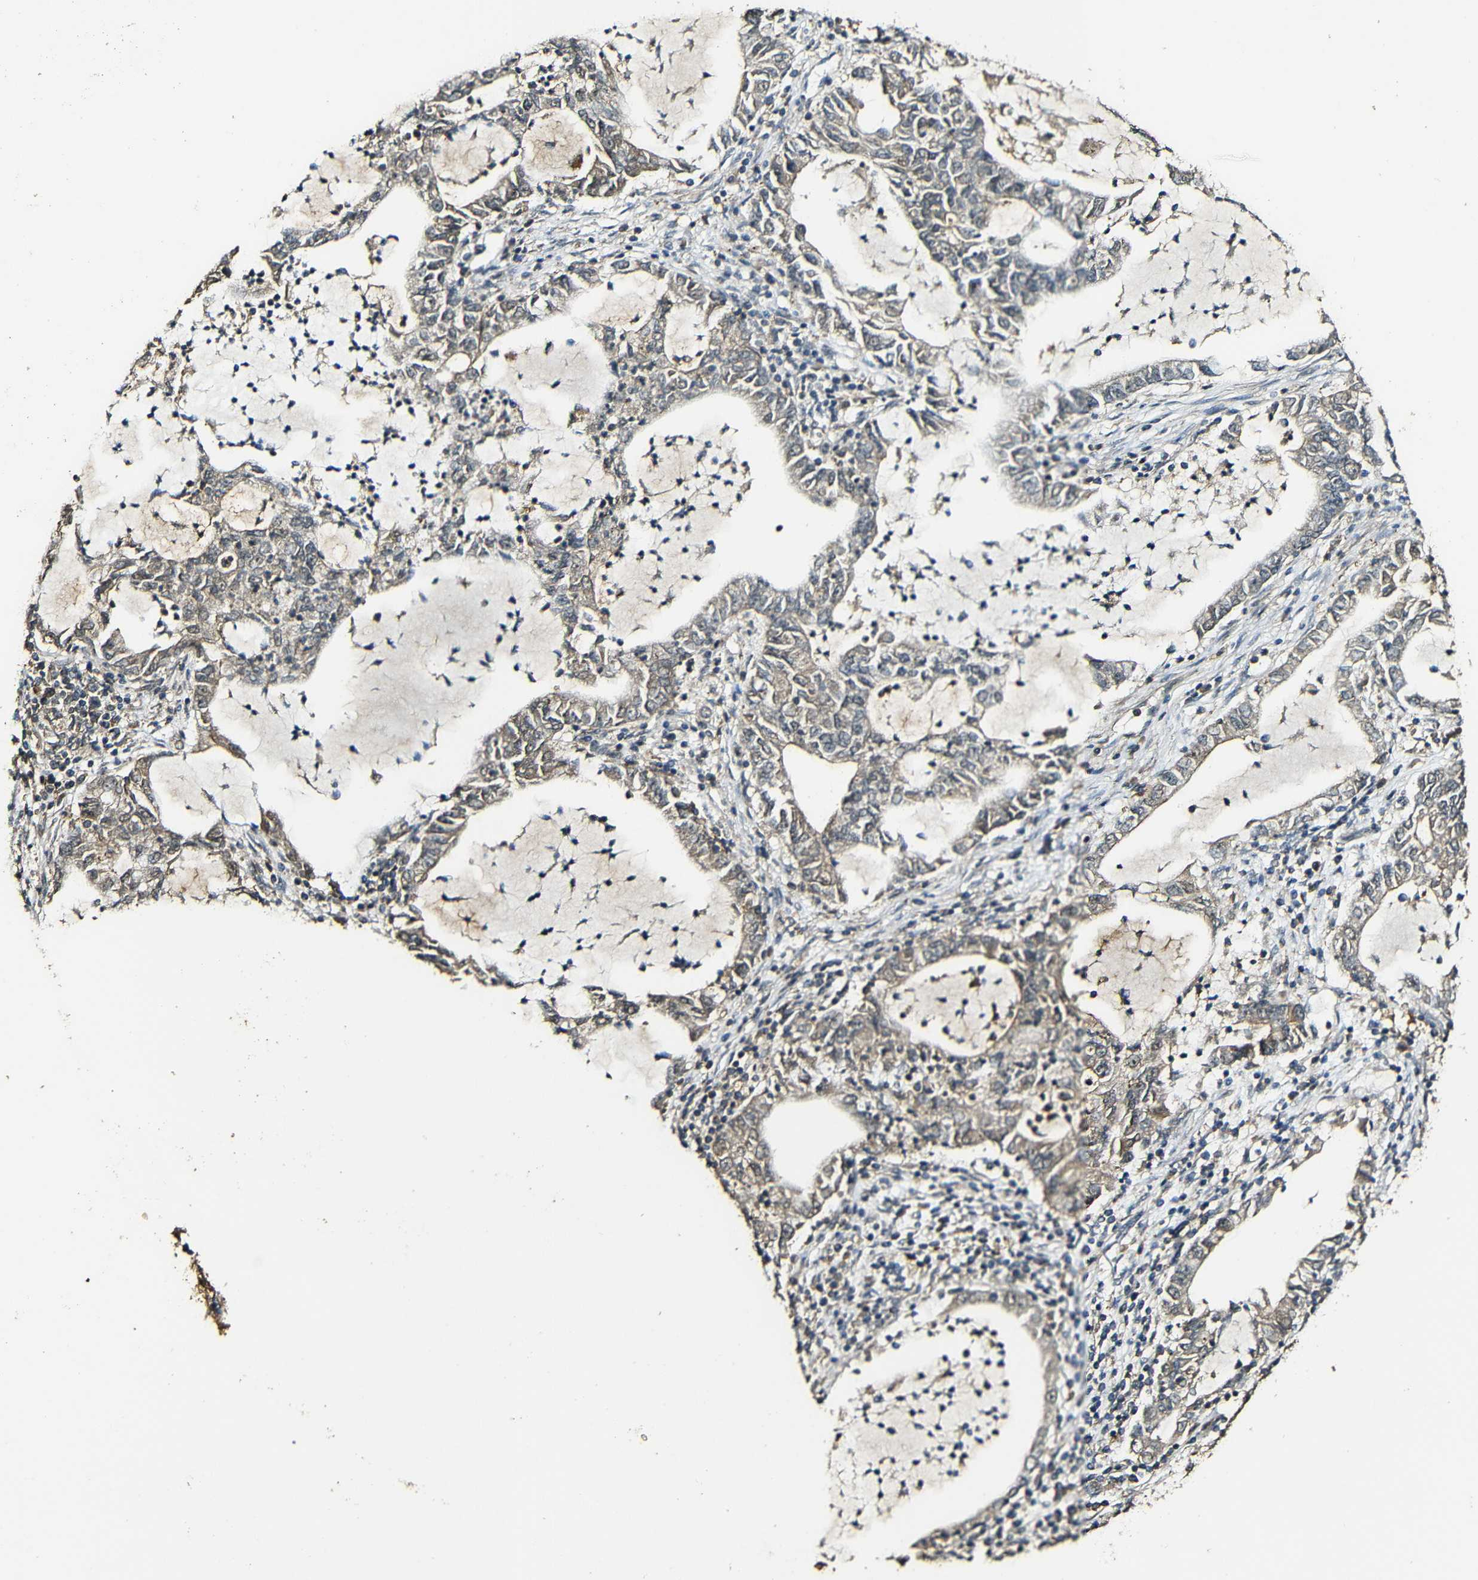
{"staining": {"intensity": "weak", "quantity": ">75%", "location": "cytoplasmic/membranous"}, "tissue": "lung cancer", "cell_type": "Tumor cells", "image_type": "cancer", "snomed": [{"axis": "morphology", "description": "Adenocarcinoma, NOS"}, {"axis": "topography", "description": "Lung"}], "caption": "Immunohistochemistry photomicrograph of adenocarcinoma (lung) stained for a protein (brown), which shows low levels of weak cytoplasmic/membranous expression in about >75% of tumor cells.", "gene": "CASP8", "patient": {"sex": "female", "age": 51}}